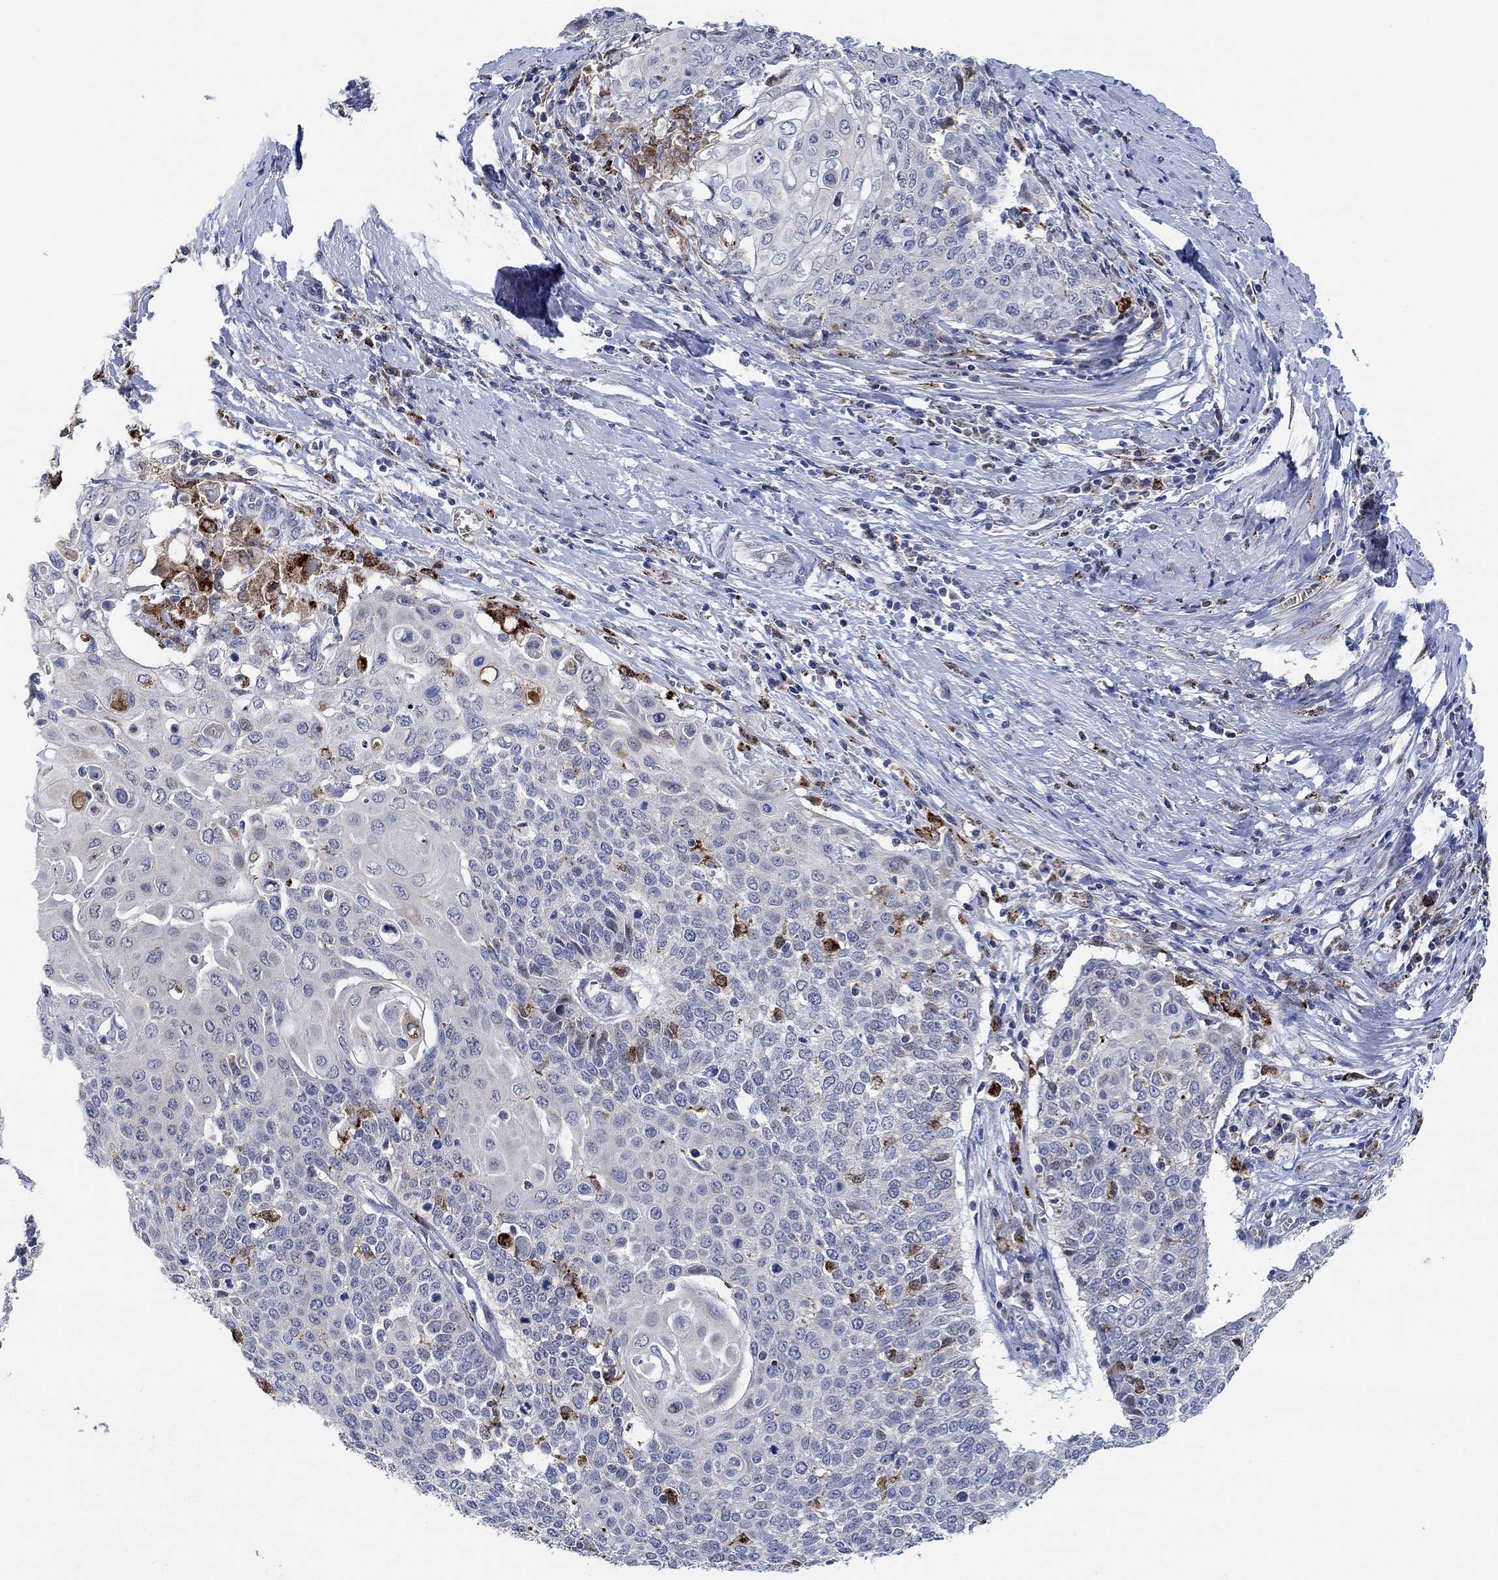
{"staining": {"intensity": "negative", "quantity": "none", "location": "none"}, "tissue": "cervical cancer", "cell_type": "Tumor cells", "image_type": "cancer", "snomed": [{"axis": "morphology", "description": "Squamous cell carcinoma, NOS"}, {"axis": "topography", "description": "Cervix"}], "caption": "The image displays no significant staining in tumor cells of cervical cancer (squamous cell carcinoma).", "gene": "MPP1", "patient": {"sex": "female", "age": 39}}